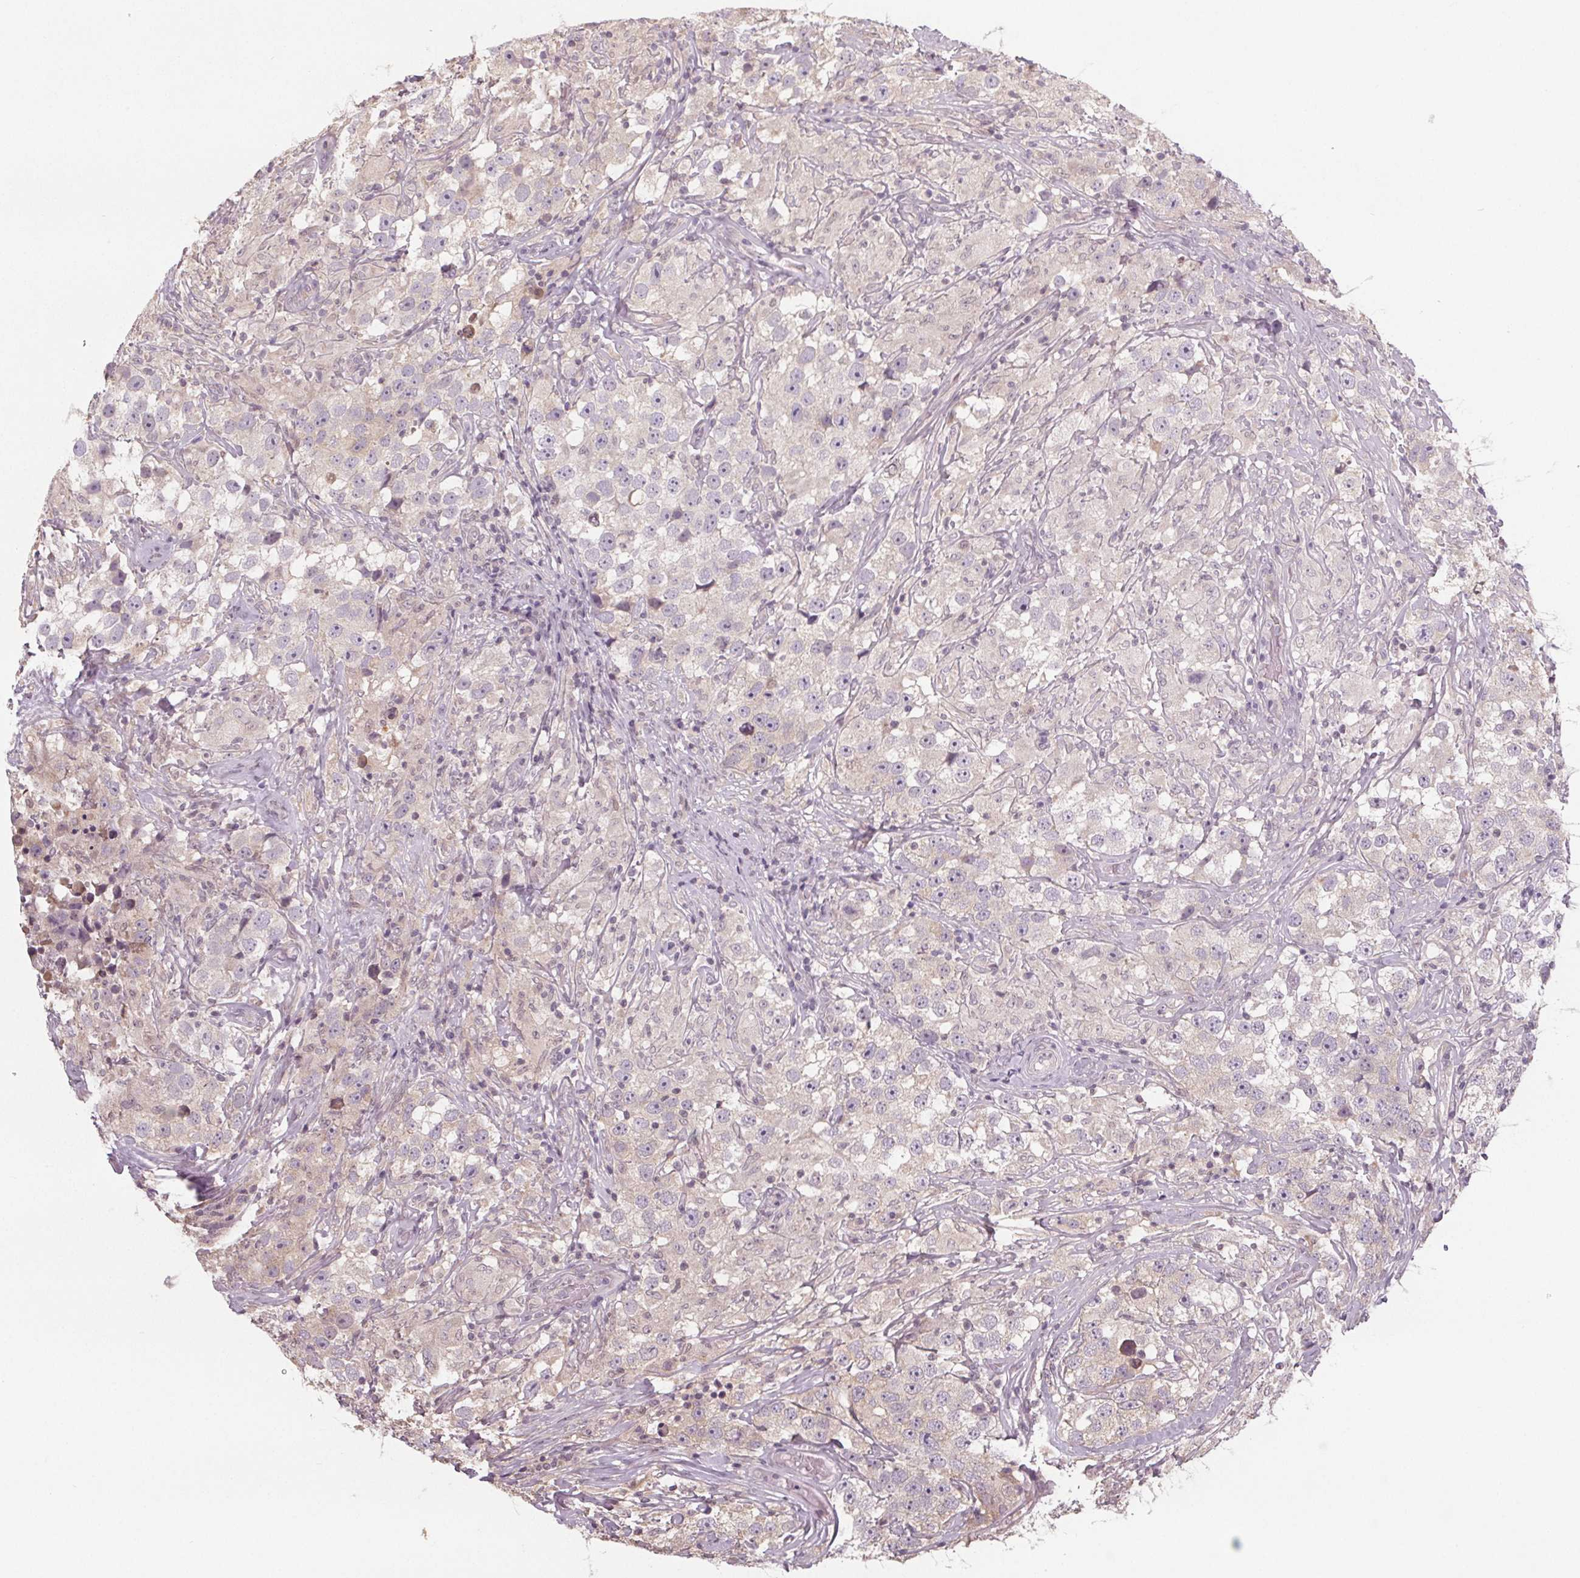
{"staining": {"intensity": "negative", "quantity": "none", "location": "none"}, "tissue": "testis cancer", "cell_type": "Tumor cells", "image_type": "cancer", "snomed": [{"axis": "morphology", "description": "Seminoma, NOS"}, {"axis": "topography", "description": "Testis"}], "caption": "This is a micrograph of immunohistochemistry (IHC) staining of testis cancer (seminoma), which shows no positivity in tumor cells. (Stains: DAB (3,3'-diaminobenzidine) immunohistochemistry with hematoxylin counter stain, Microscopy: brightfield microscopy at high magnification).", "gene": "SLC26A2", "patient": {"sex": "male", "age": 46}}